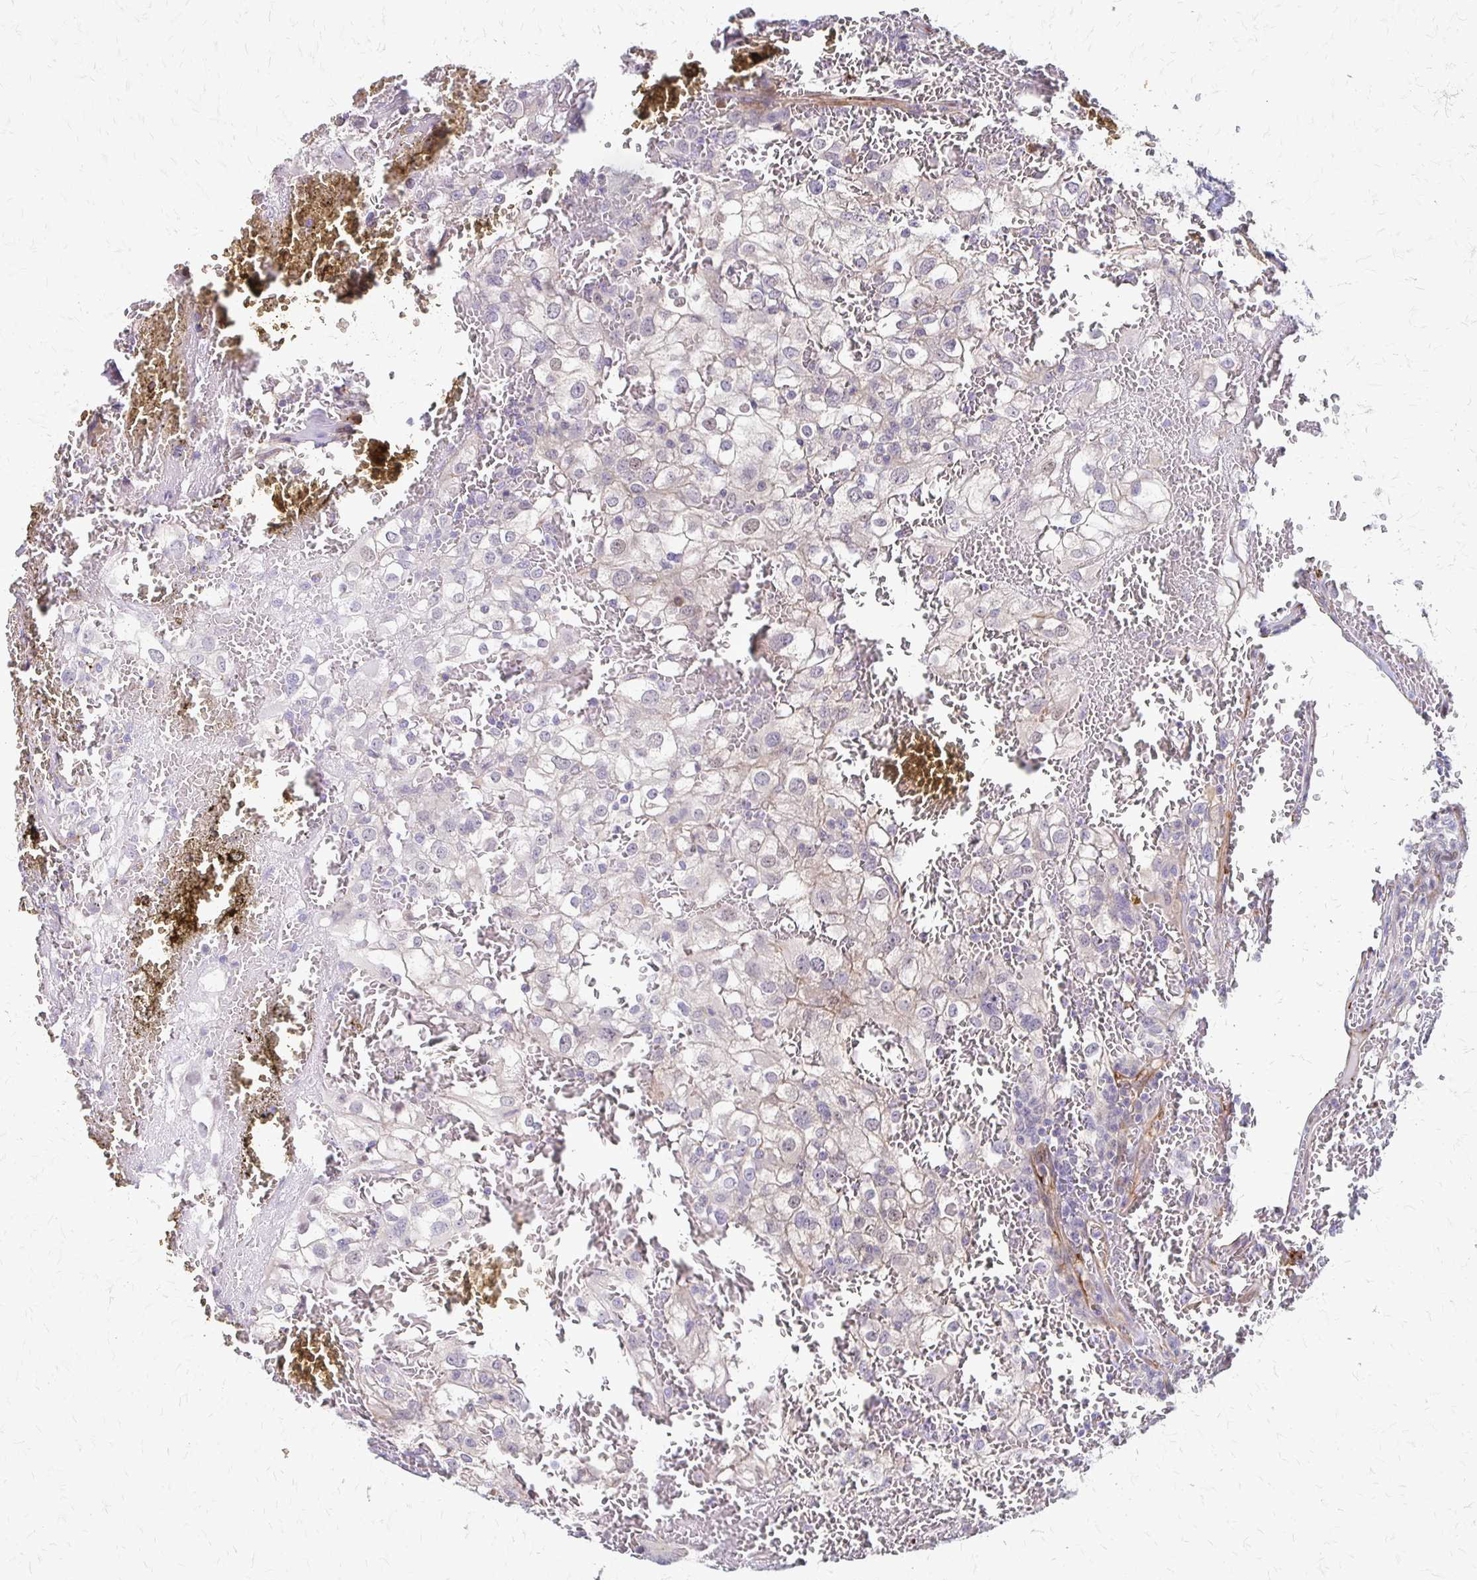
{"staining": {"intensity": "negative", "quantity": "none", "location": "none"}, "tissue": "renal cancer", "cell_type": "Tumor cells", "image_type": "cancer", "snomed": [{"axis": "morphology", "description": "Adenocarcinoma, NOS"}, {"axis": "topography", "description": "Kidney"}], "caption": "IHC of renal adenocarcinoma displays no expression in tumor cells. (DAB immunohistochemistry (IHC) with hematoxylin counter stain).", "gene": "CFL2", "patient": {"sex": "female", "age": 74}}